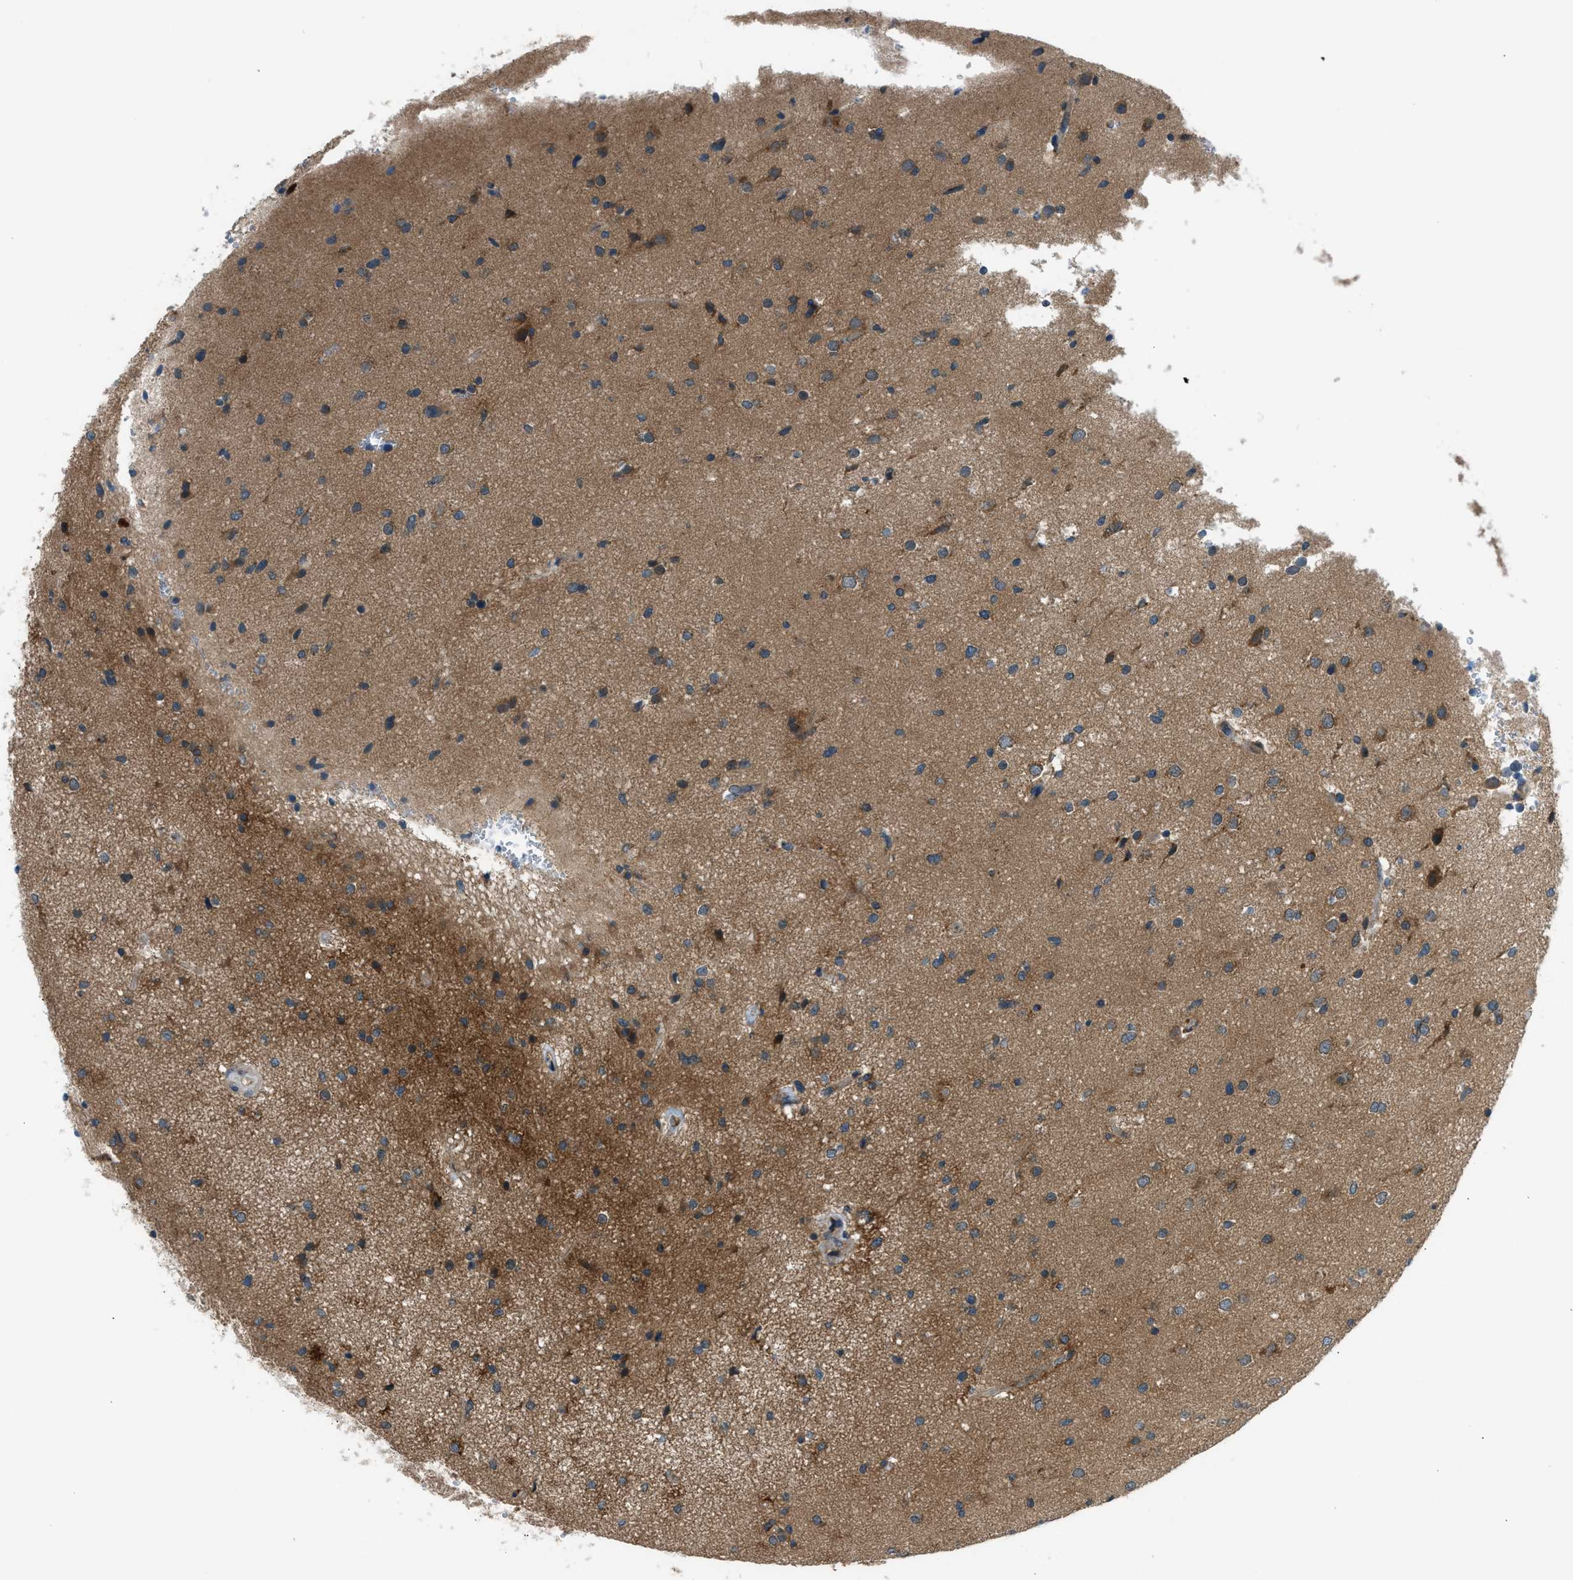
{"staining": {"intensity": "moderate", "quantity": ">75%", "location": "cytoplasmic/membranous"}, "tissue": "glioma", "cell_type": "Tumor cells", "image_type": "cancer", "snomed": [{"axis": "morphology", "description": "Glioma, malignant, High grade"}, {"axis": "topography", "description": "Brain"}], "caption": "Protein staining displays moderate cytoplasmic/membranous expression in approximately >75% of tumor cells in high-grade glioma (malignant).", "gene": "EDARADD", "patient": {"sex": "male", "age": 33}}